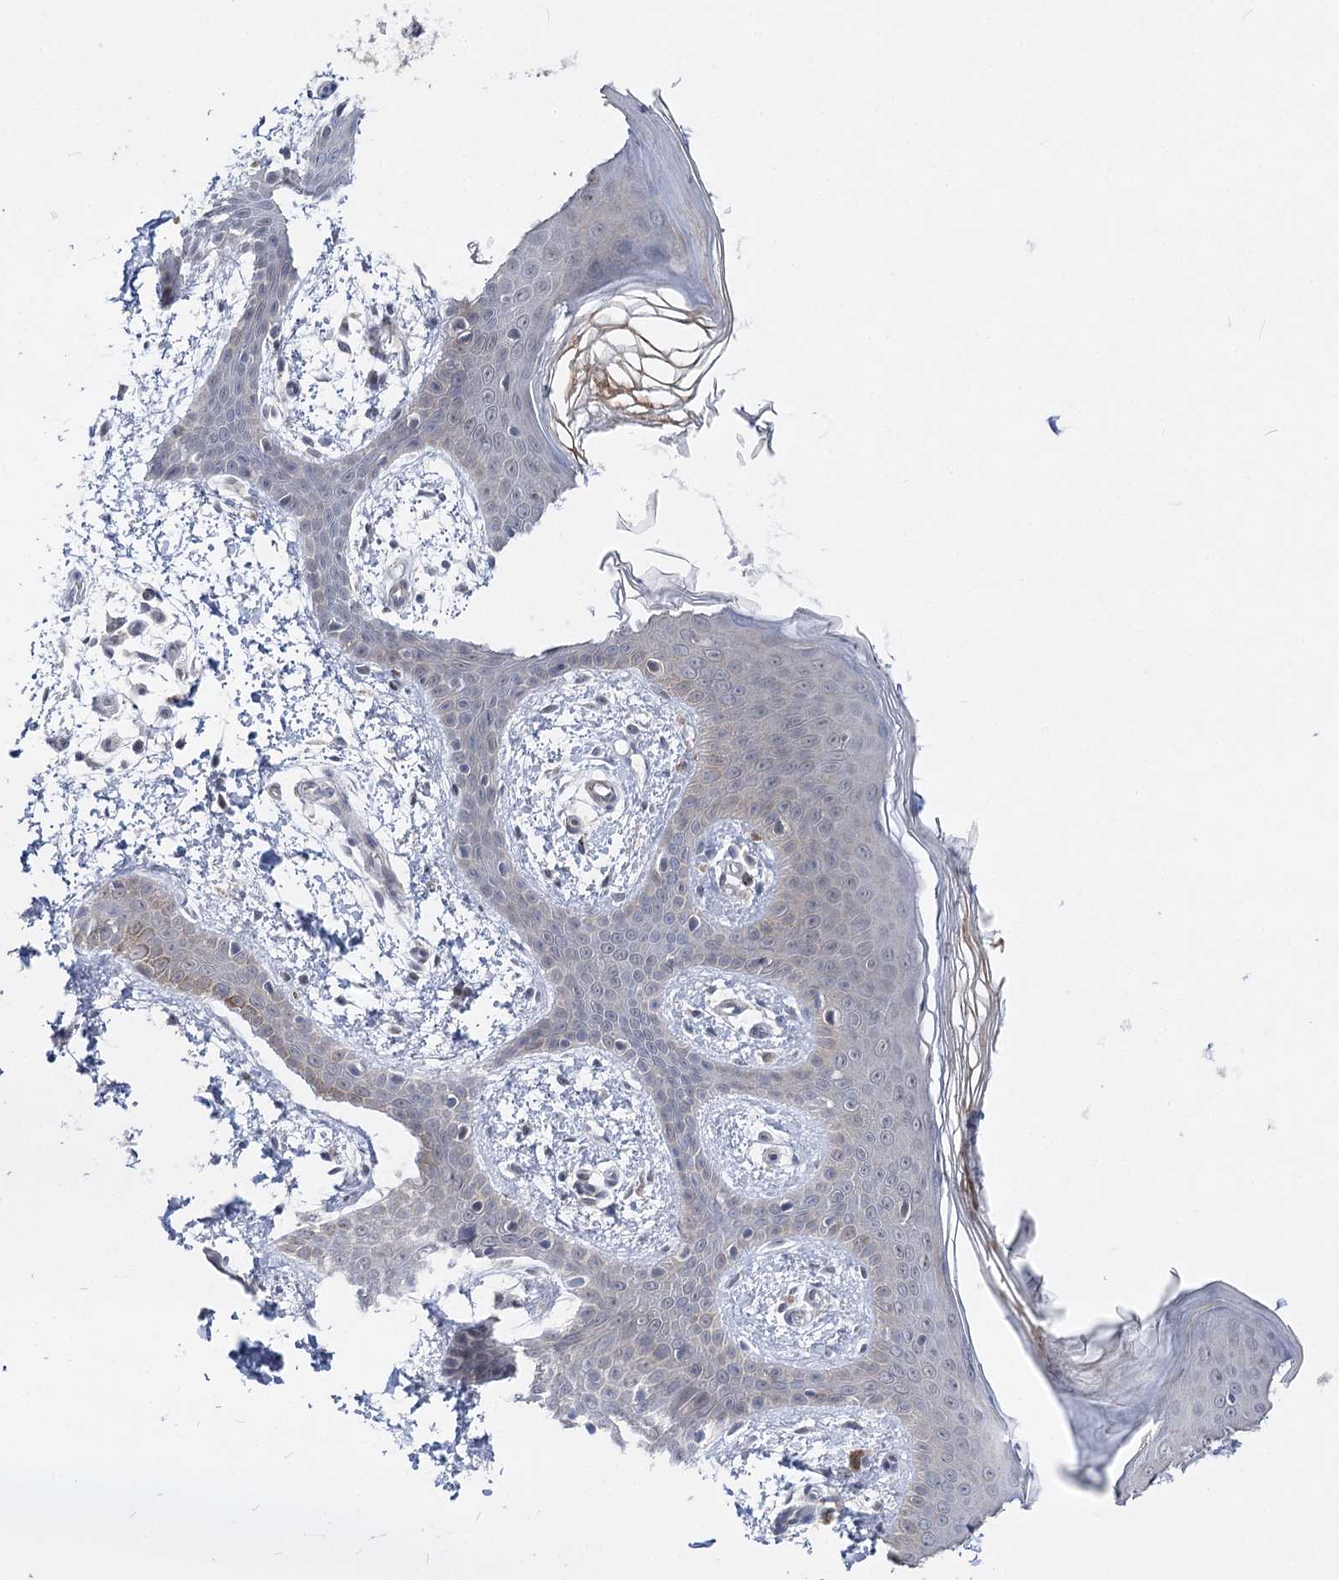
{"staining": {"intensity": "negative", "quantity": "none", "location": "none"}, "tissue": "skin", "cell_type": "Fibroblasts", "image_type": "normal", "snomed": [{"axis": "morphology", "description": "Normal tissue, NOS"}, {"axis": "topography", "description": "Skin"}], "caption": "IHC photomicrograph of benign skin: human skin stained with DAB (3,3'-diaminobenzidine) exhibits no significant protein positivity in fibroblasts. (DAB (3,3'-diaminobenzidine) IHC, high magnification).", "gene": "AGXT2", "patient": {"sex": "male", "age": 36}}